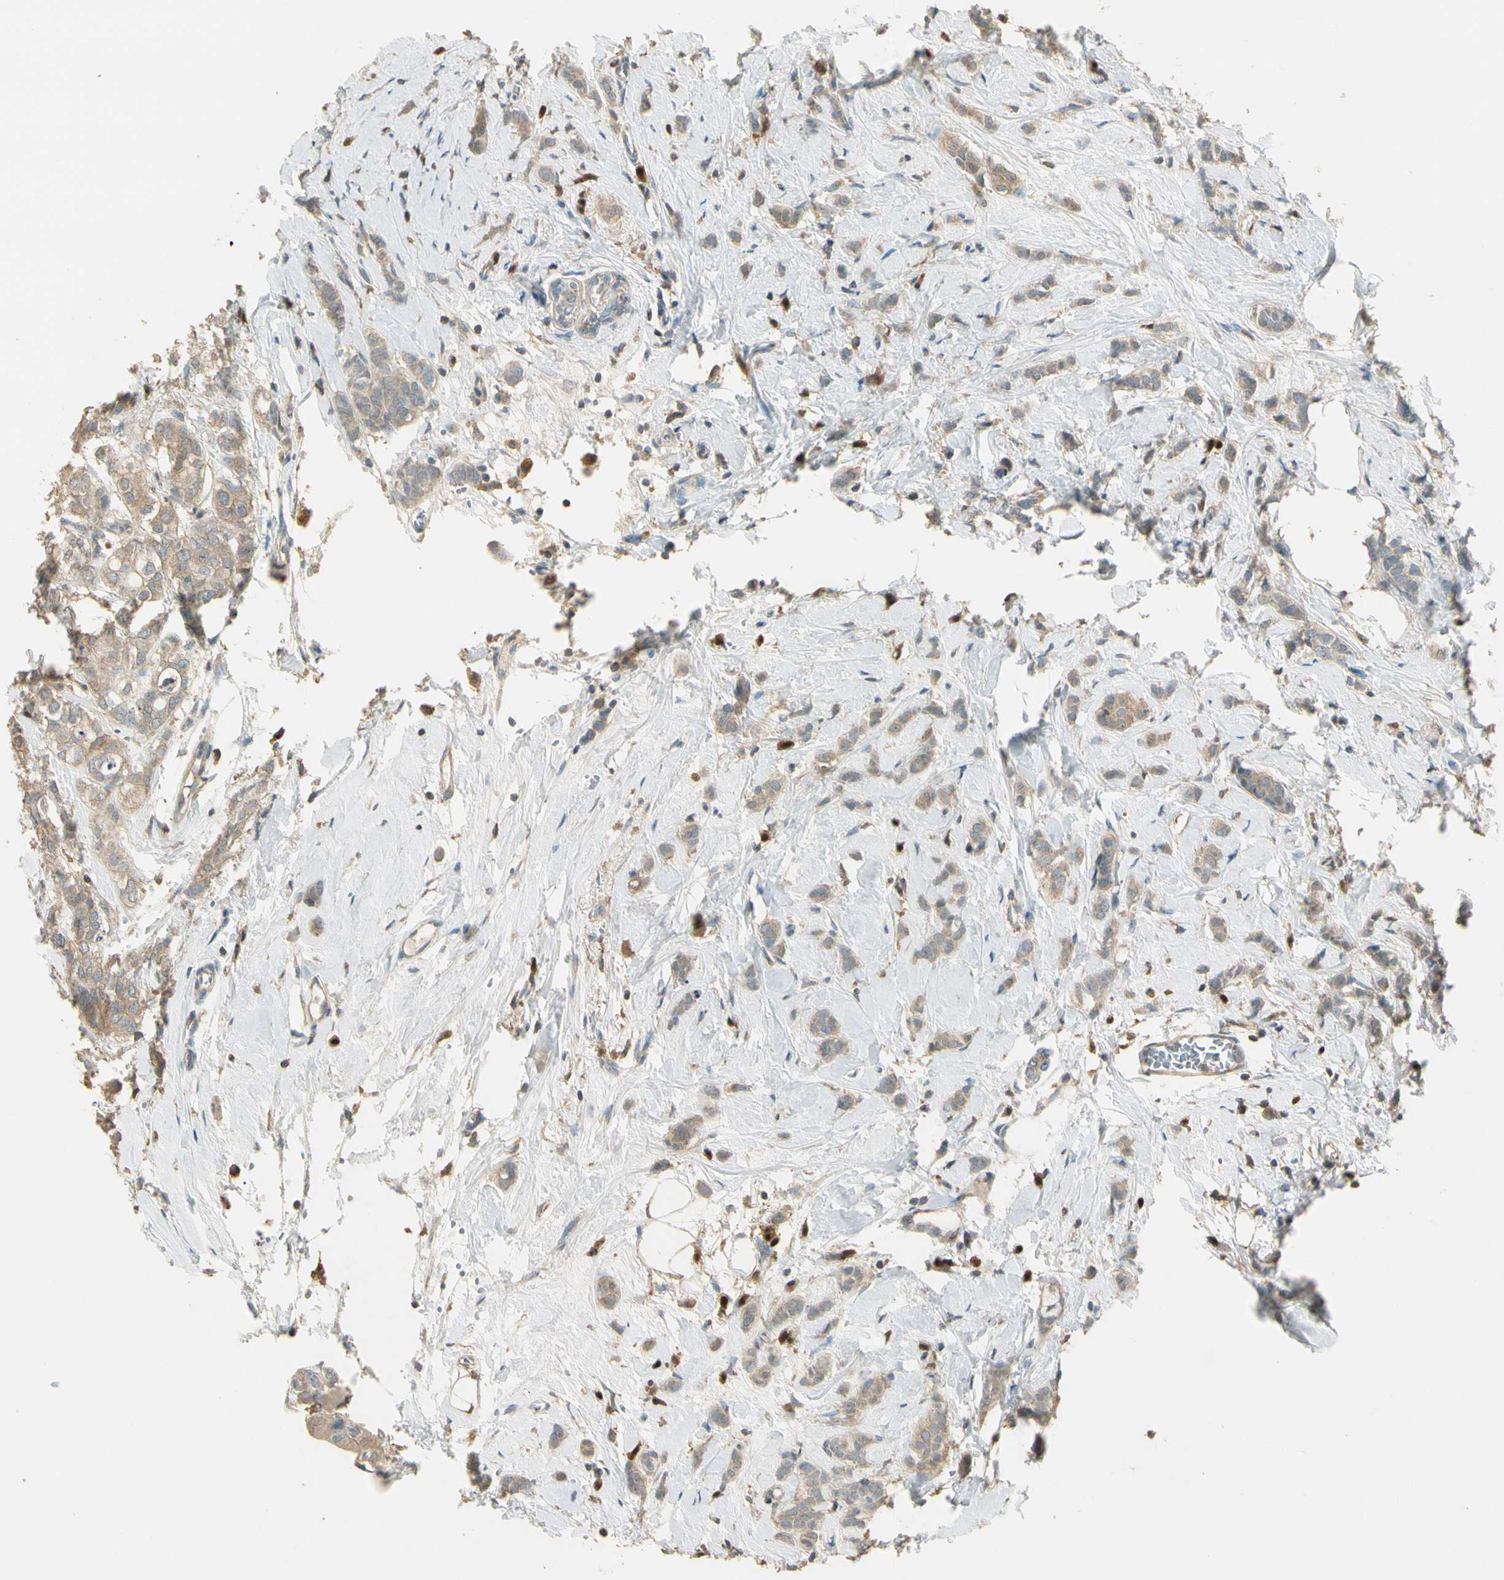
{"staining": {"intensity": "weak", "quantity": ">75%", "location": "cytoplasmic/membranous"}, "tissue": "breast cancer", "cell_type": "Tumor cells", "image_type": "cancer", "snomed": [{"axis": "morphology", "description": "Lobular carcinoma"}, {"axis": "topography", "description": "Breast"}], "caption": "Immunohistochemistry (DAB (3,3'-diaminobenzidine)) staining of human breast lobular carcinoma shows weak cytoplasmic/membranous protein positivity in approximately >75% of tumor cells.", "gene": "PLXNA1", "patient": {"sex": "female", "age": 60}}